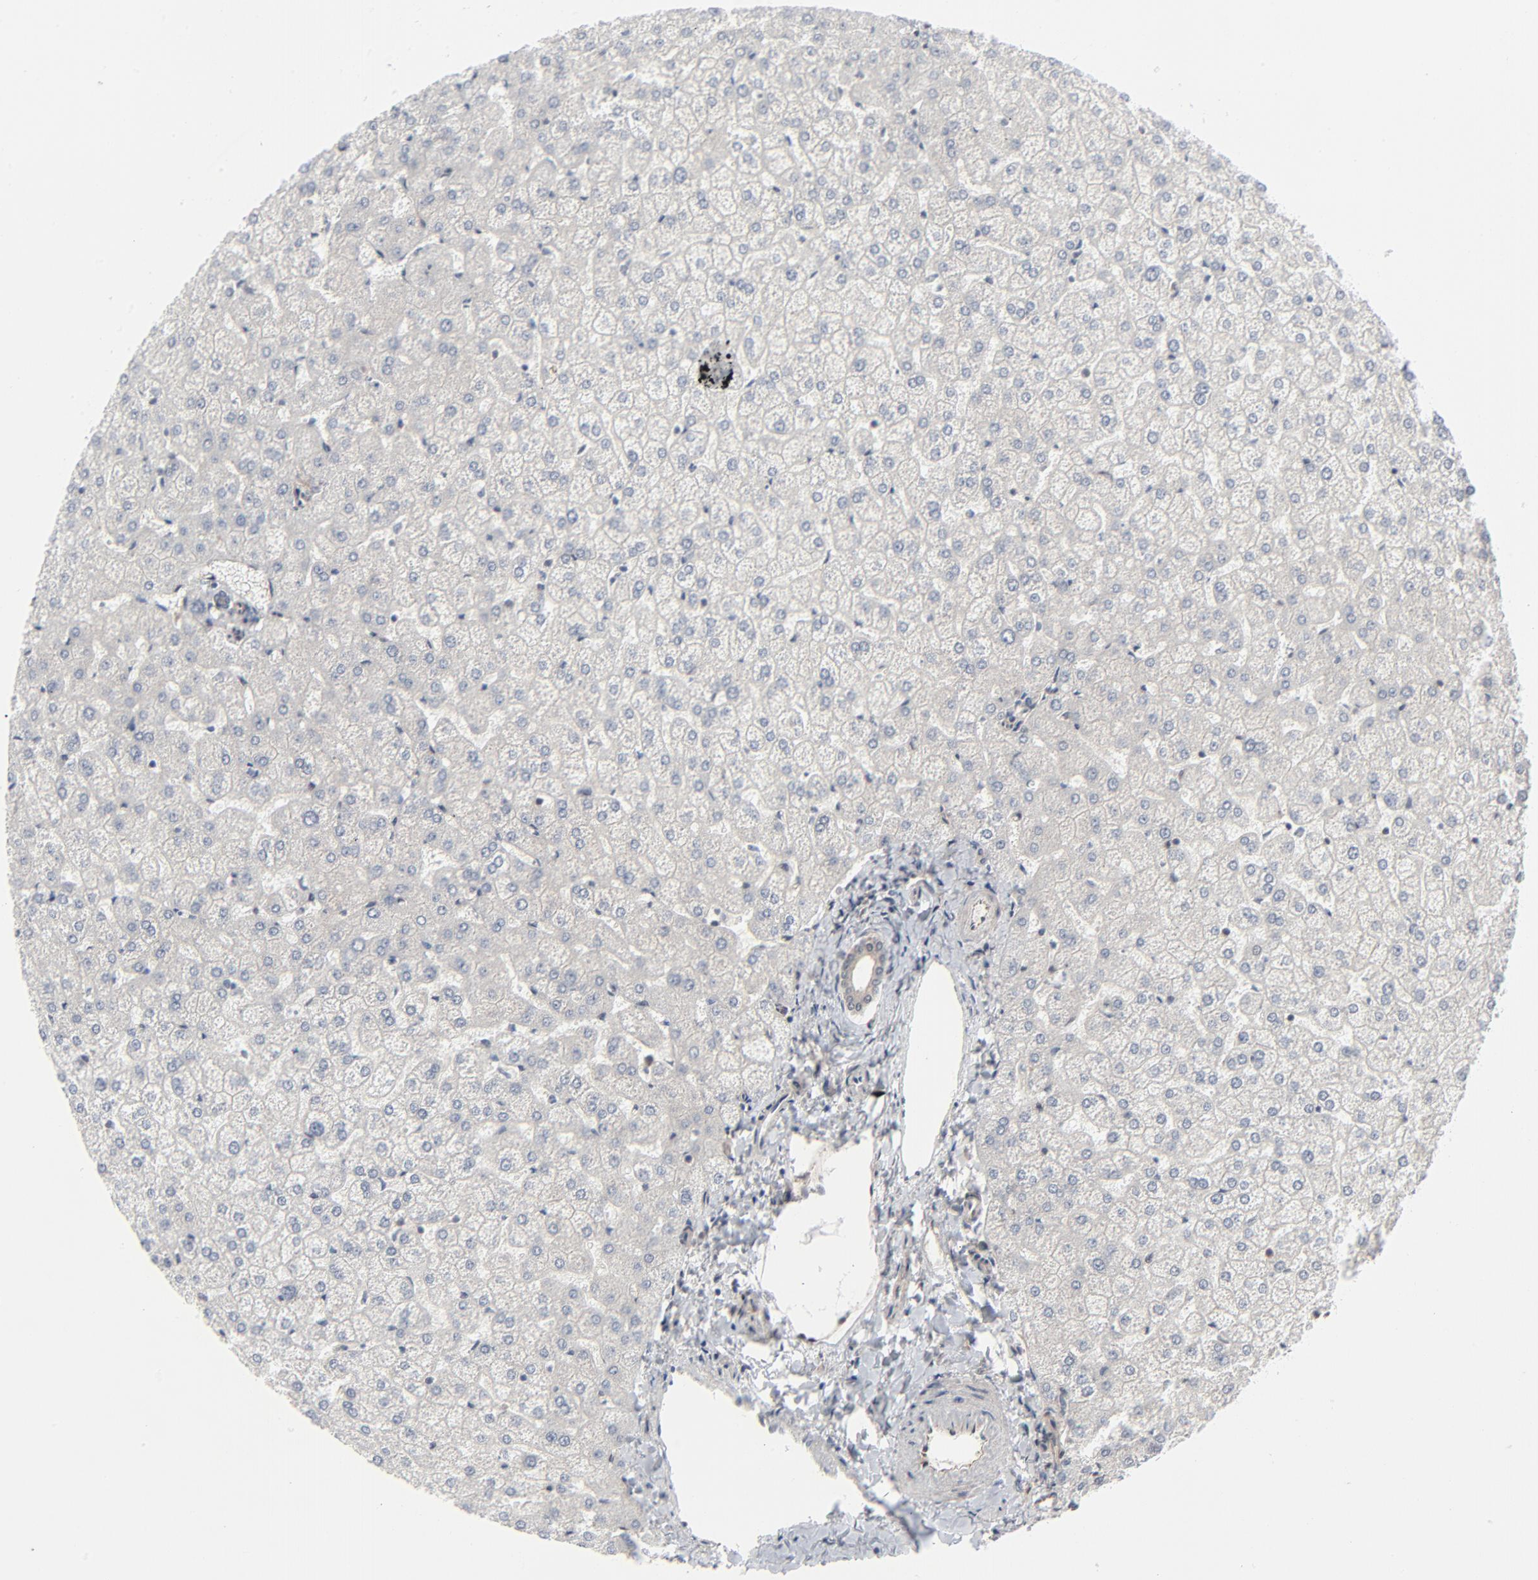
{"staining": {"intensity": "weak", "quantity": ">75%", "location": "cytoplasmic/membranous"}, "tissue": "liver", "cell_type": "Cholangiocytes", "image_type": "normal", "snomed": [{"axis": "morphology", "description": "Normal tissue, NOS"}, {"axis": "topography", "description": "Liver"}], "caption": "A low amount of weak cytoplasmic/membranous staining is appreciated in approximately >75% of cholangiocytes in unremarkable liver.", "gene": "AKT1", "patient": {"sex": "female", "age": 32}}